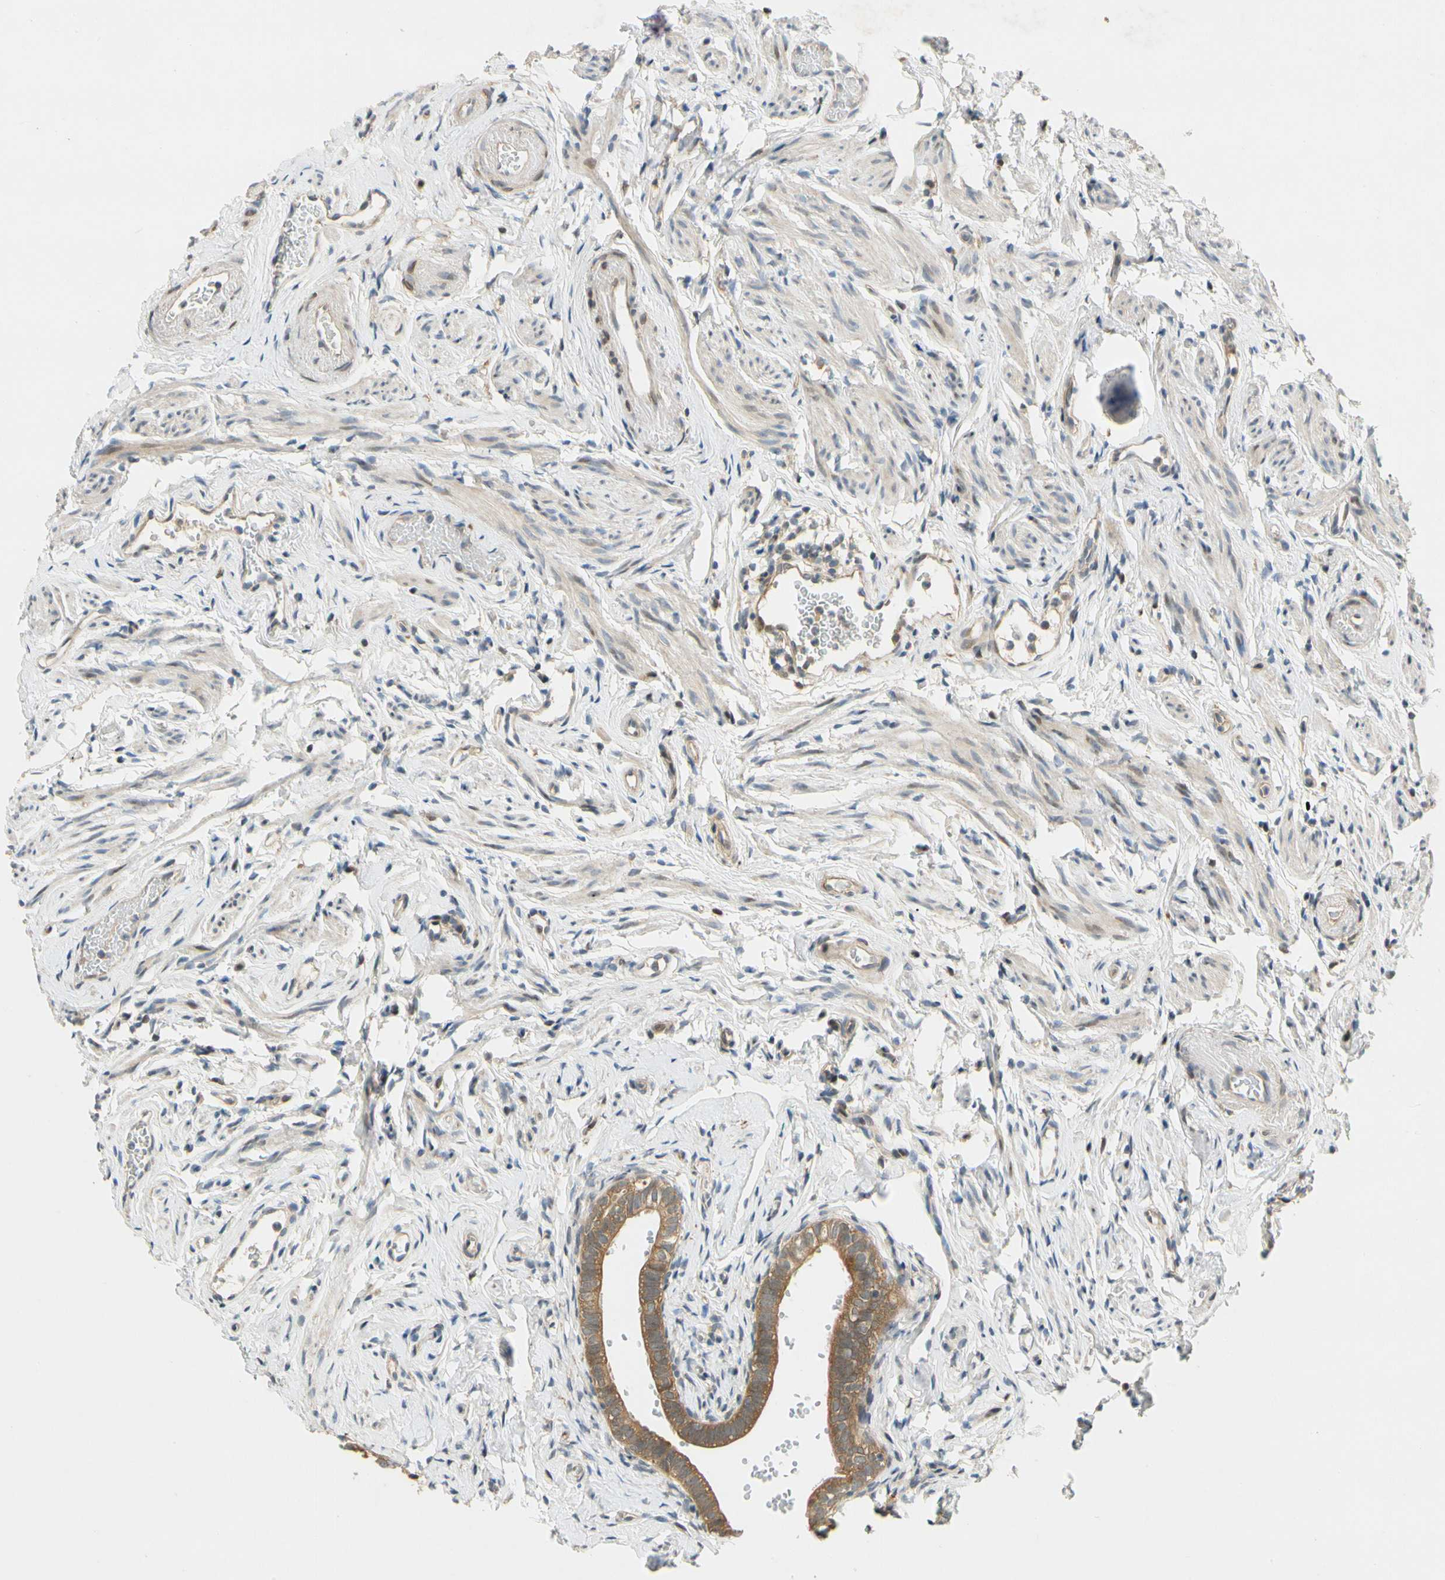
{"staining": {"intensity": "moderate", "quantity": ">75%", "location": "cytoplasmic/membranous"}, "tissue": "fallopian tube", "cell_type": "Glandular cells", "image_type": "normal", "snomed": [{"axis": "morphology", "description": "Normal tissue, NOS"}, {"axis": "topography", "description": "Fallopian tube"}], "caption": "Glandular cells reveal medium levels of moderate cytoplasmic/membranous expression in about >75% of cells in benign human fallopian tube.", "gene": "GATD1", "patient": {"sex": "female", "age": 71}}